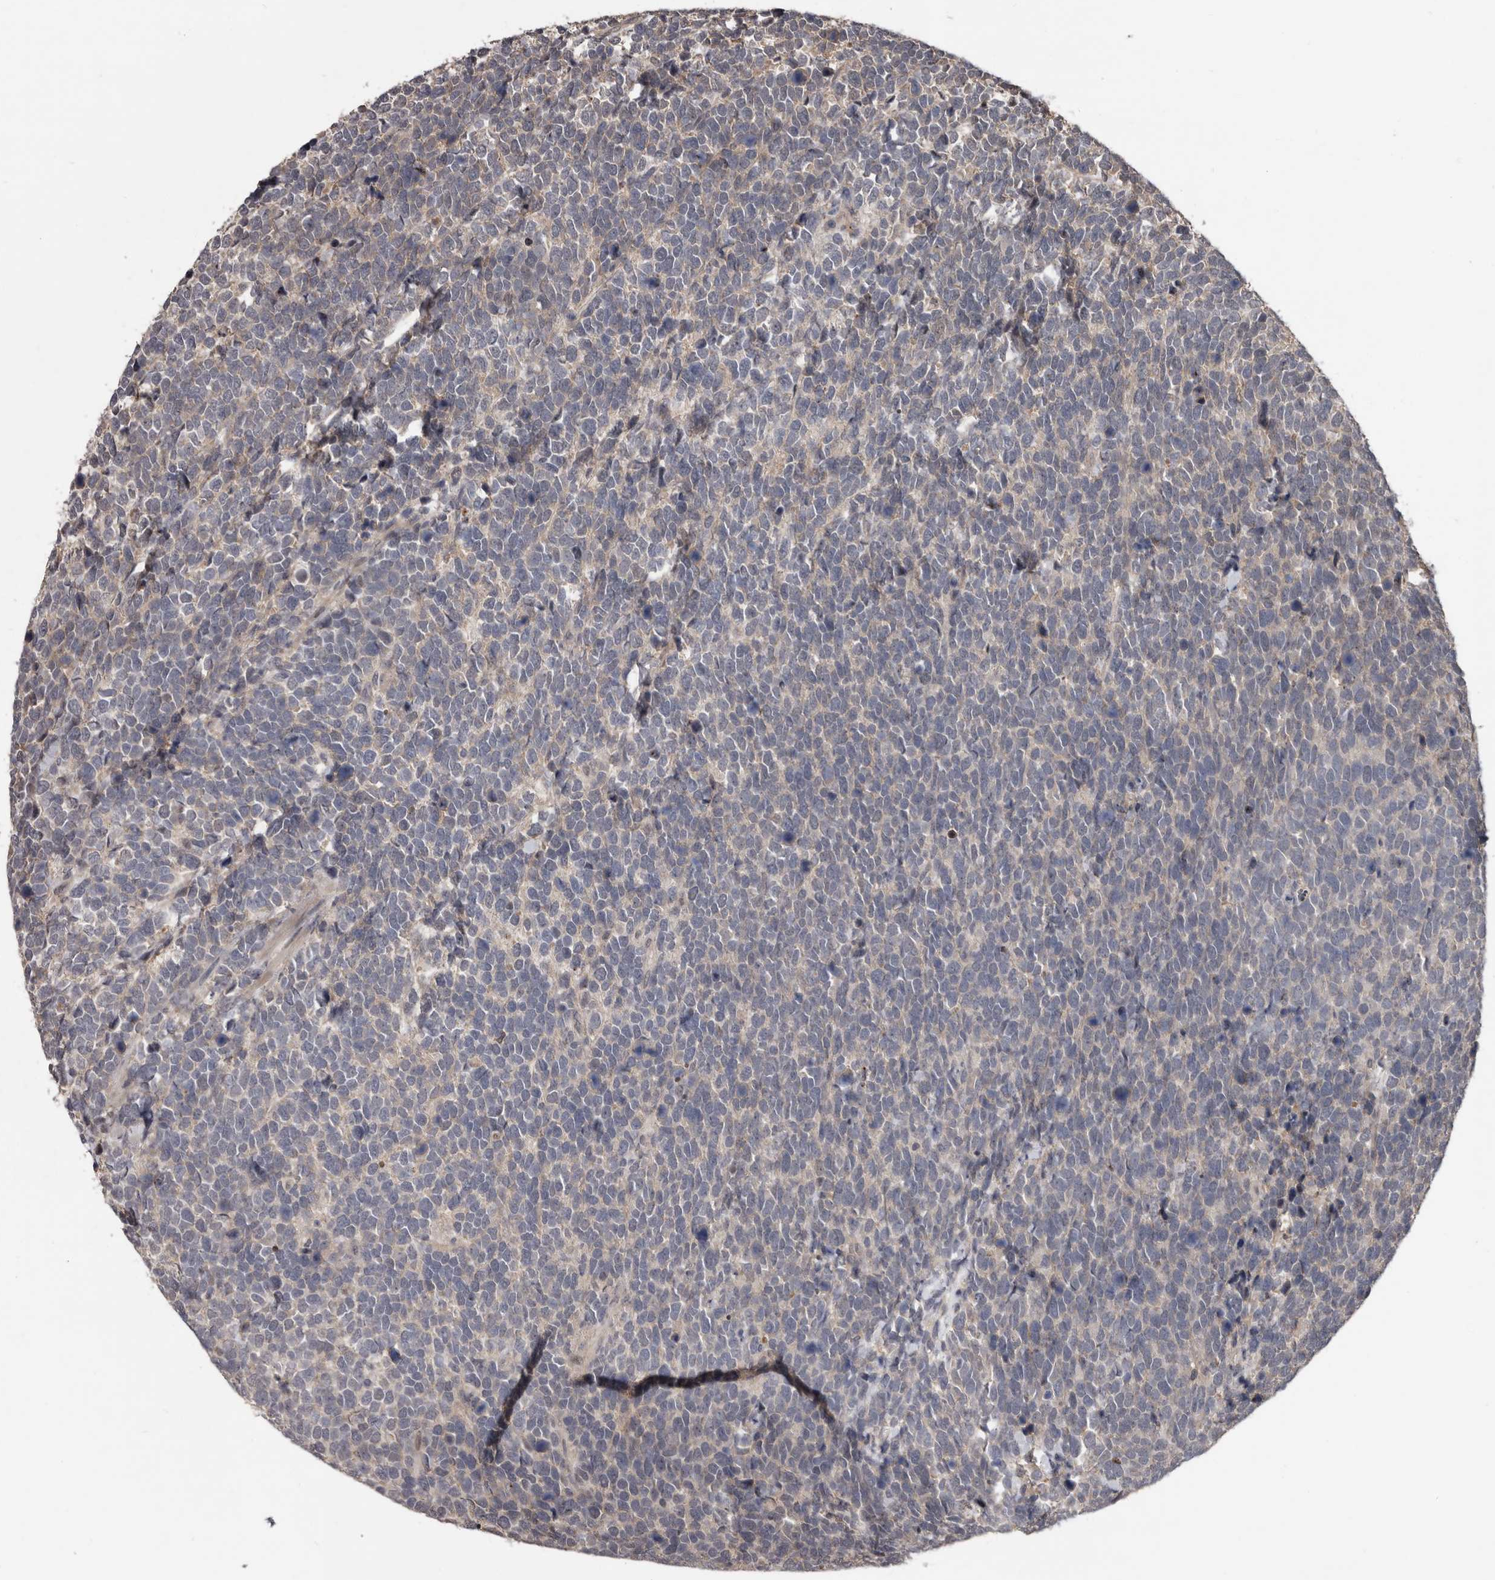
{"staining": {"intensity": "negative", "quantity": "none", "location": "none"}, "tissue": "urothelial cancer", "cell_type": "Tumor cells", "image_type": "cancer", "snomed": [{"axis": "morphology", "description": "Urothelial carcinoma, High grade"}, {"axis": "topography", "description": "Urinary bladder"}], "caption": "Immunohistochemistry of human urothelial carcinoma (high-grade) exhibits no expression in tumor cells. (IHC, brightfield microscopy, high magnification).", "gene": "AHR", "patient": {"sex": "female", "age": 82}}